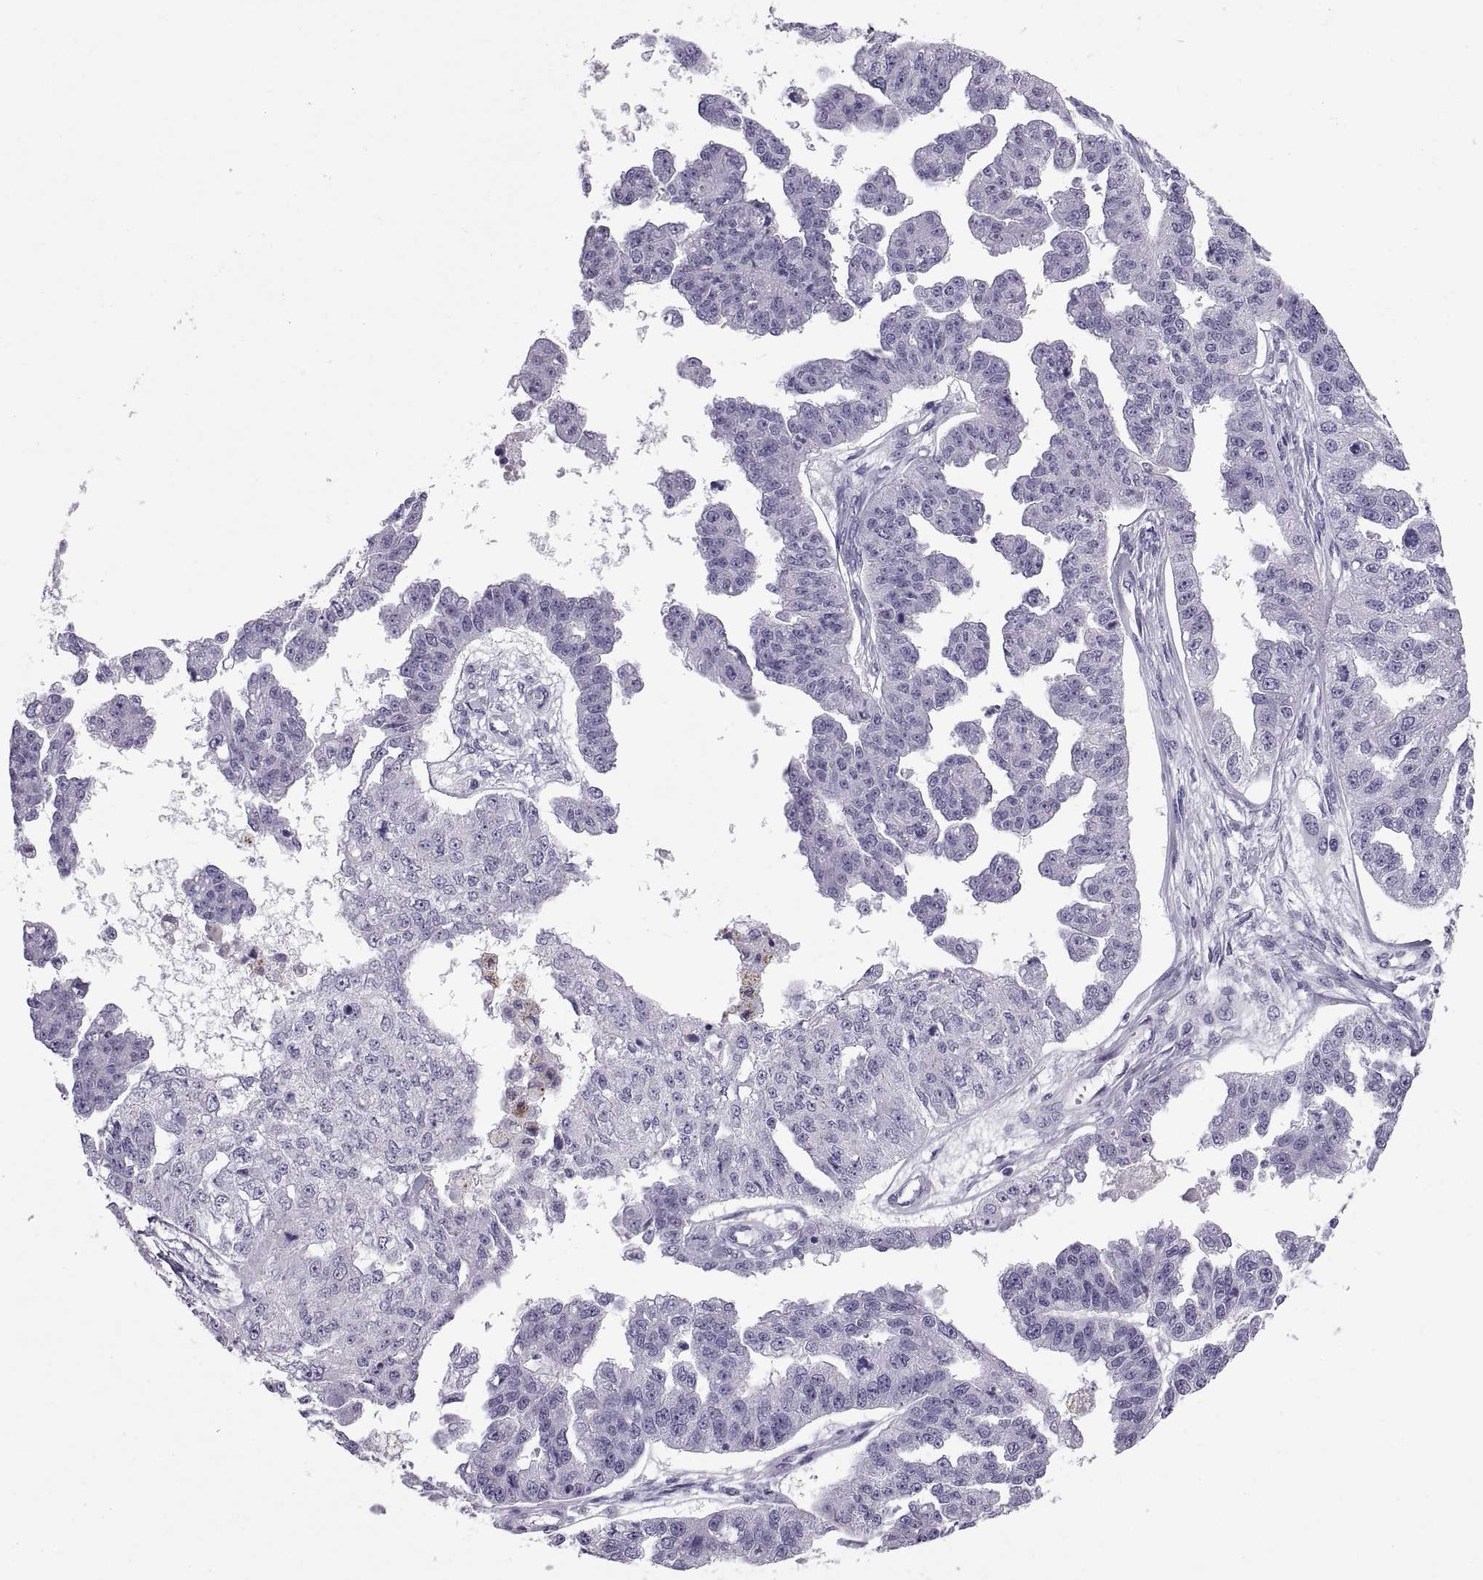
{"staining": {"intensity": "negative", "quantity": "none", "location": "none"}, "tissue": "ovarian cancer", "cell_type": "Tumor cells", "image_type": "cancer", "snomed": [{"axis": "morphology", "description": "Cystadenocarcinoma, serous, NOS"}, {"axis": "topography", "description": "Ovary"}], "caption": "Immunohistochemistry of human ovarian cancer (serous cystadenocarcinoma) exhibits no expression in tumor cells.", "gene": "QRICH2", "patient": {"sex": "female", "age": 58}}